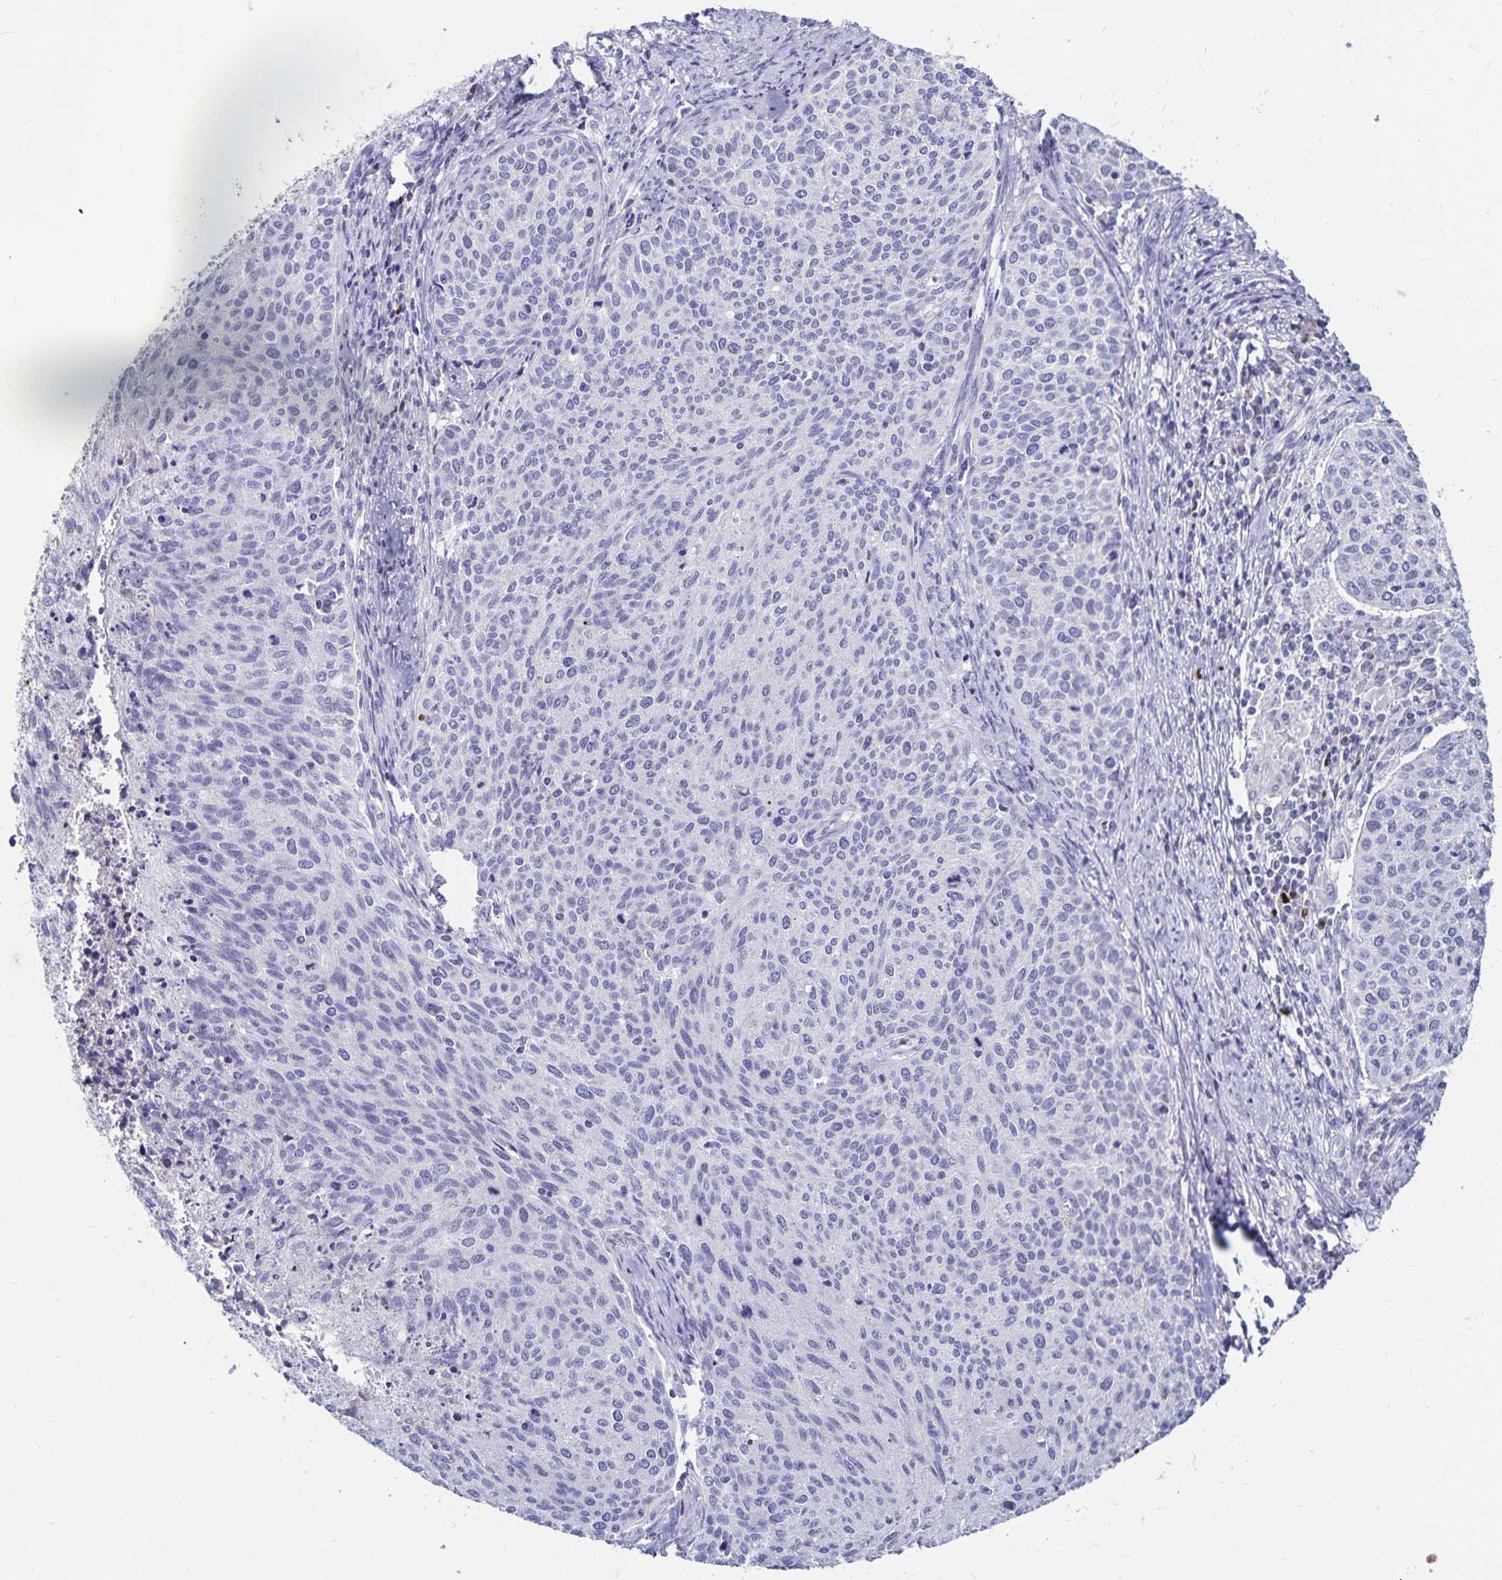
{"staining": {"intensity": "negative", "quantity": "none", "location": "none"}, "tissue": "cervical cancer", "cell_type": "Tumor cells", "image_type": "cancer", "snomed": [{"axis": "morphology", "description": "Squamous cell carcinoma, NOS"}, {"axis": "topography", "description": "Cervix"}], "caption": "Immunohistochemistry (IHC) image of neoplastic tissue: cervical cancer stained with DAB (3,3'-diaminobenzidine) shows no significant protein positivity in tumor cells.", "gene": "PAX5", "patient": {"sex": "female", "age": 38}}